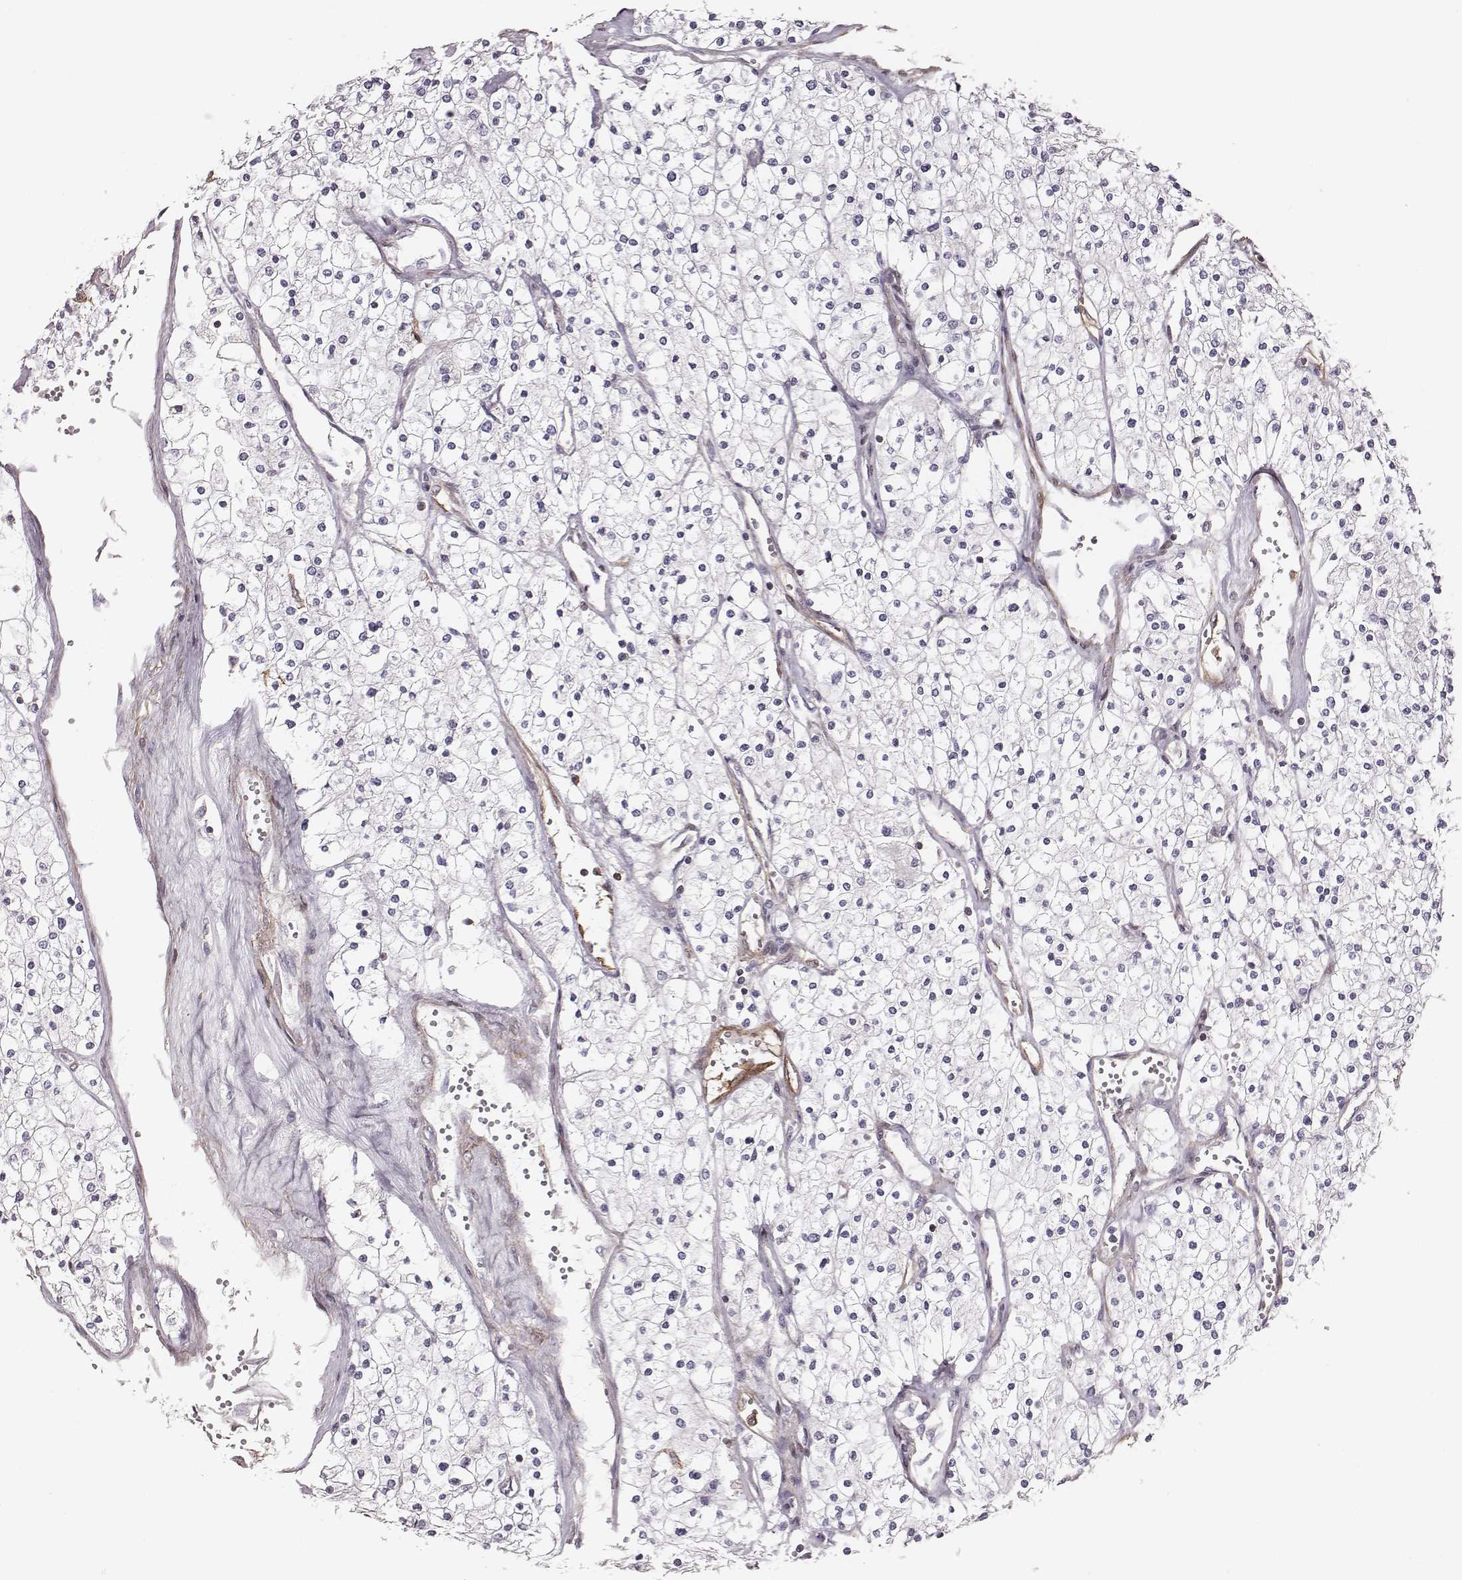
{"staining": {"intensity": "negative", "quantity": "none", "location": "none"}, "tissue": "renal cancer", "cell_type": "Tumor cells", "image_type": "cancer", "snomed": [{"axis": "morphology", "description": "Adenocarcinoma, NOS"}, {"axis": "topography", "description": "Kidney"}], "caption": "A histopathology image of human renal cancer (adenocarcinoma) is negative for staining in tumor cells.", "gene": "ZYX", "patient": {"sex": "male", "age": 80}}